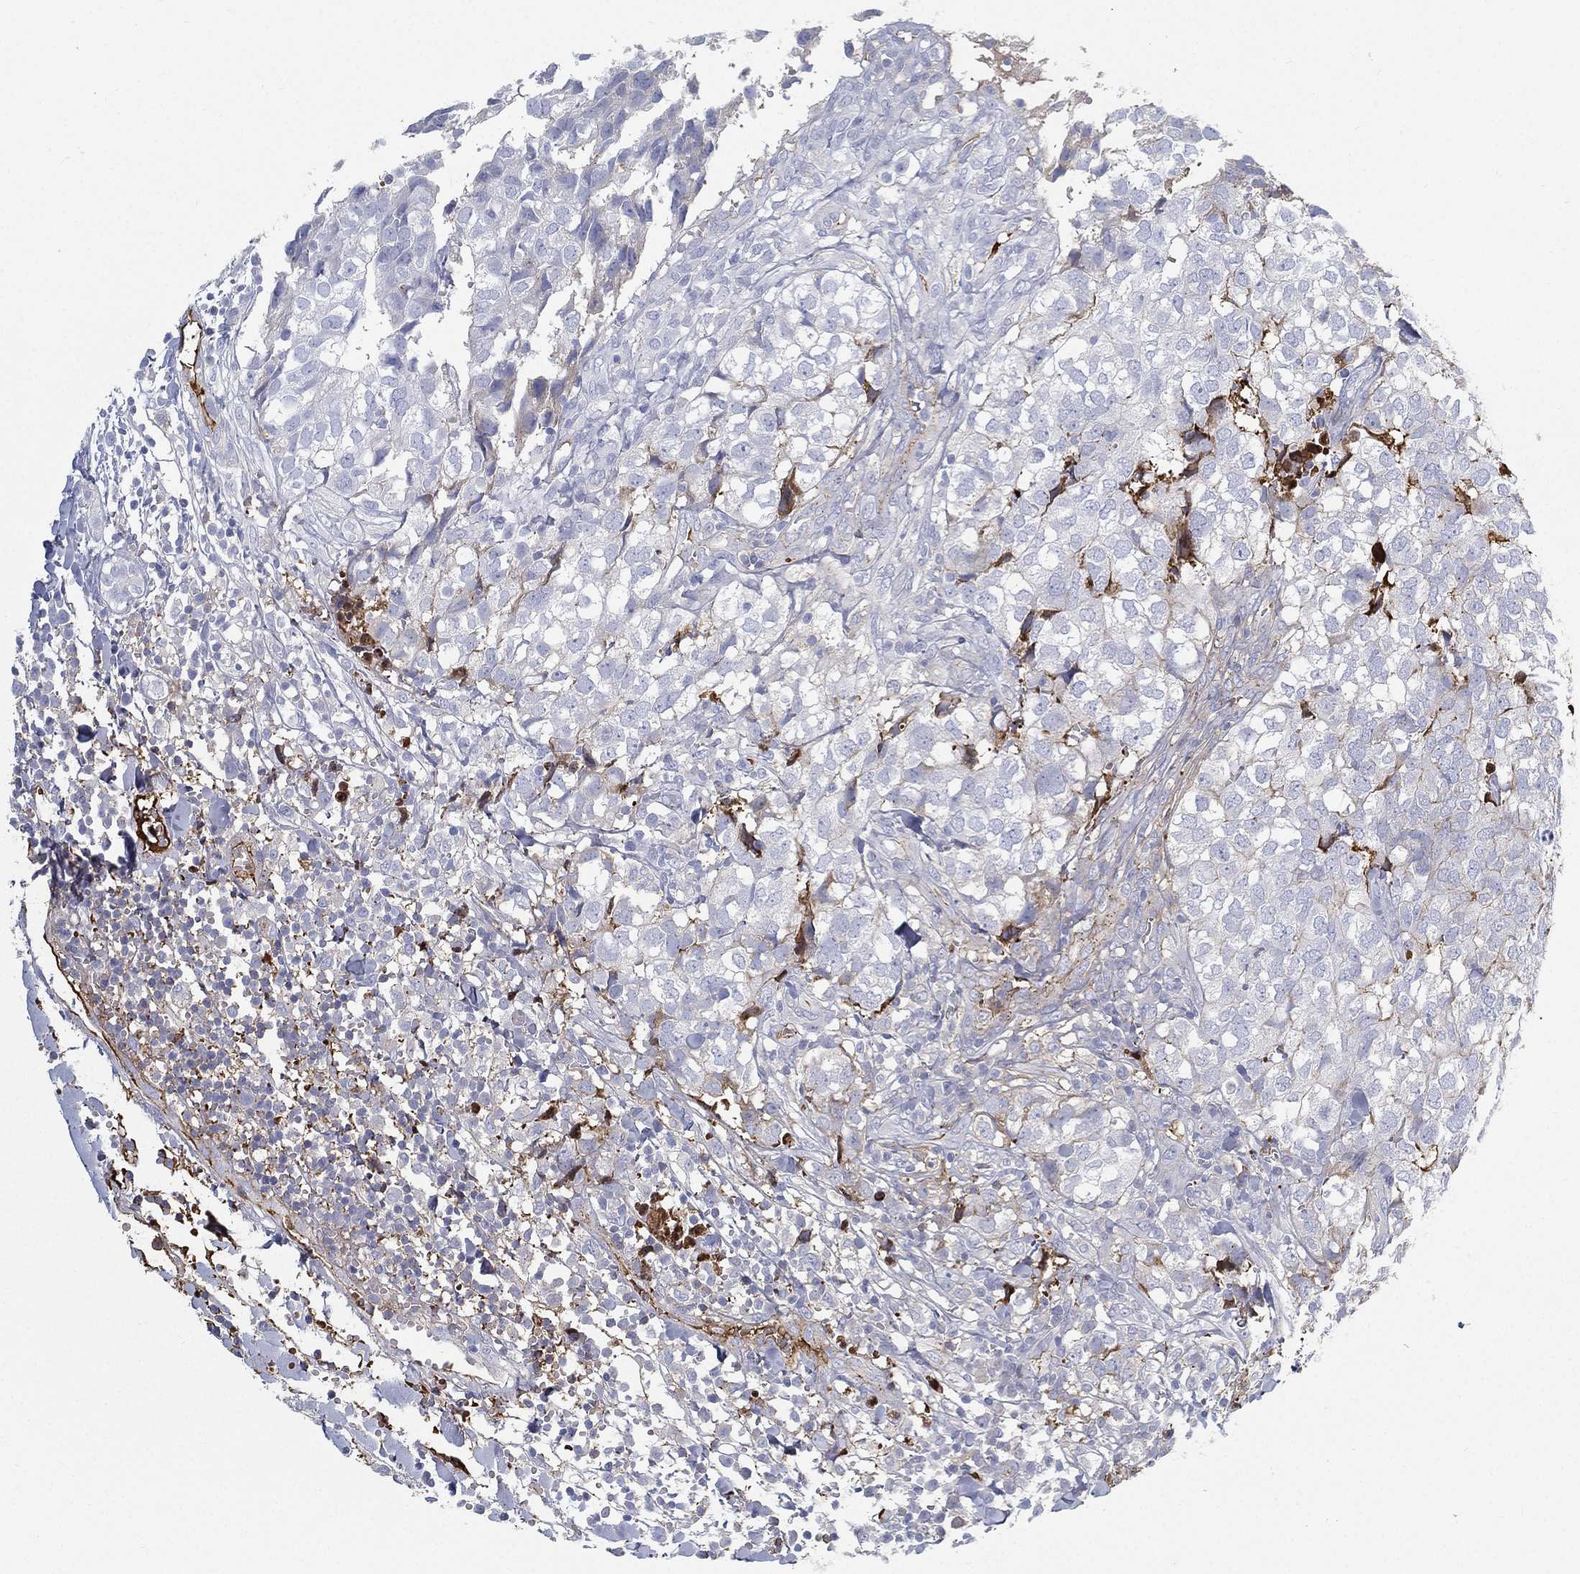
{"staining": {"intensity": "negative", "quantity": "none", "location": "none"}, "tissue": "breast cancer", "cell_type": "Tumor cells", "image_type": "cancer", "snomed": [{"axis": "morphology", "description": "Duct carcinoma"}, {"axis": "topography", "description": "Breast"}], "caption": "IHC micrograph of neoplastic tissue: human breast cancer stained with DAB (3,3'-diaminobenzidine) demonstrates no significant protein positivity in tumor cells. (IHC, brightfield microscopy, high magnification).", "gene": "IFNB1", "patient": {"sex": "female", "age": 30}}